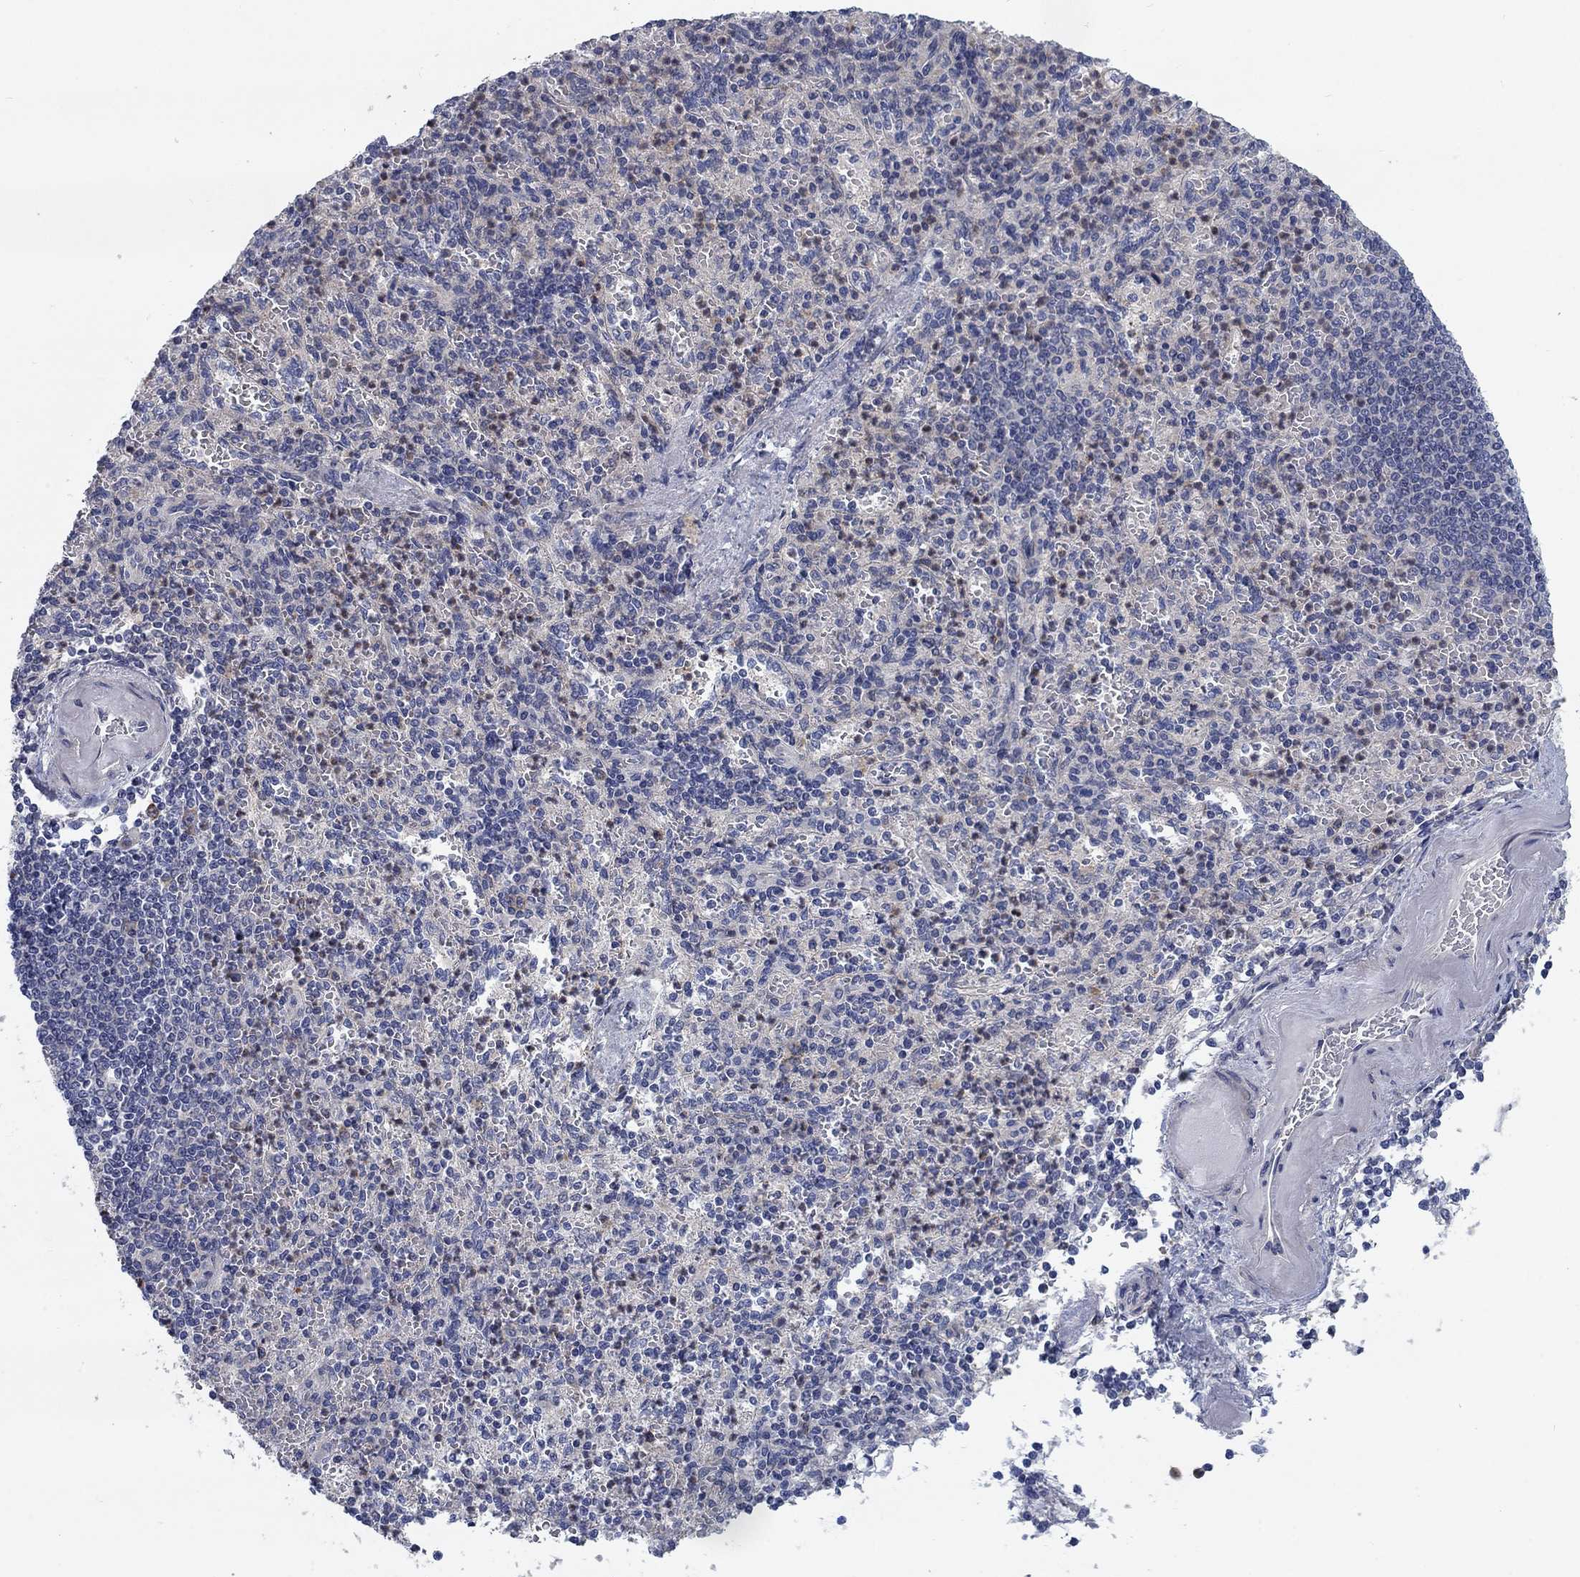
{"staining": {"intensity": "moderate", "quantity": "<25%", "location": "cytoplasmic/membranous"}, "tissue": "spleen", "cell_type": "Cells in red pulp", "image_type": "normal", "snomed": [{"axis": "morphology", "description": "Normal tissue, NOS"}, {"axis": "topography", "description": "Spleen"}], "caption": "High-magnification brightfield microscopy of unremarkable spleen stained with DAB (3,3'-diaminobenzidine) (brown) and counterstained with hematoxylin (blue). cells in red pulp exhibit moderate cytoplasmic/membranous expression is appreciated in approximately<25% of cells. The staining was performed using DAB, with brown indicating positive protein expression. Nuclei are stained blue with hematoxylin.", "gene": "KIF15", "patient": {"sex": "female", "age": 74}}